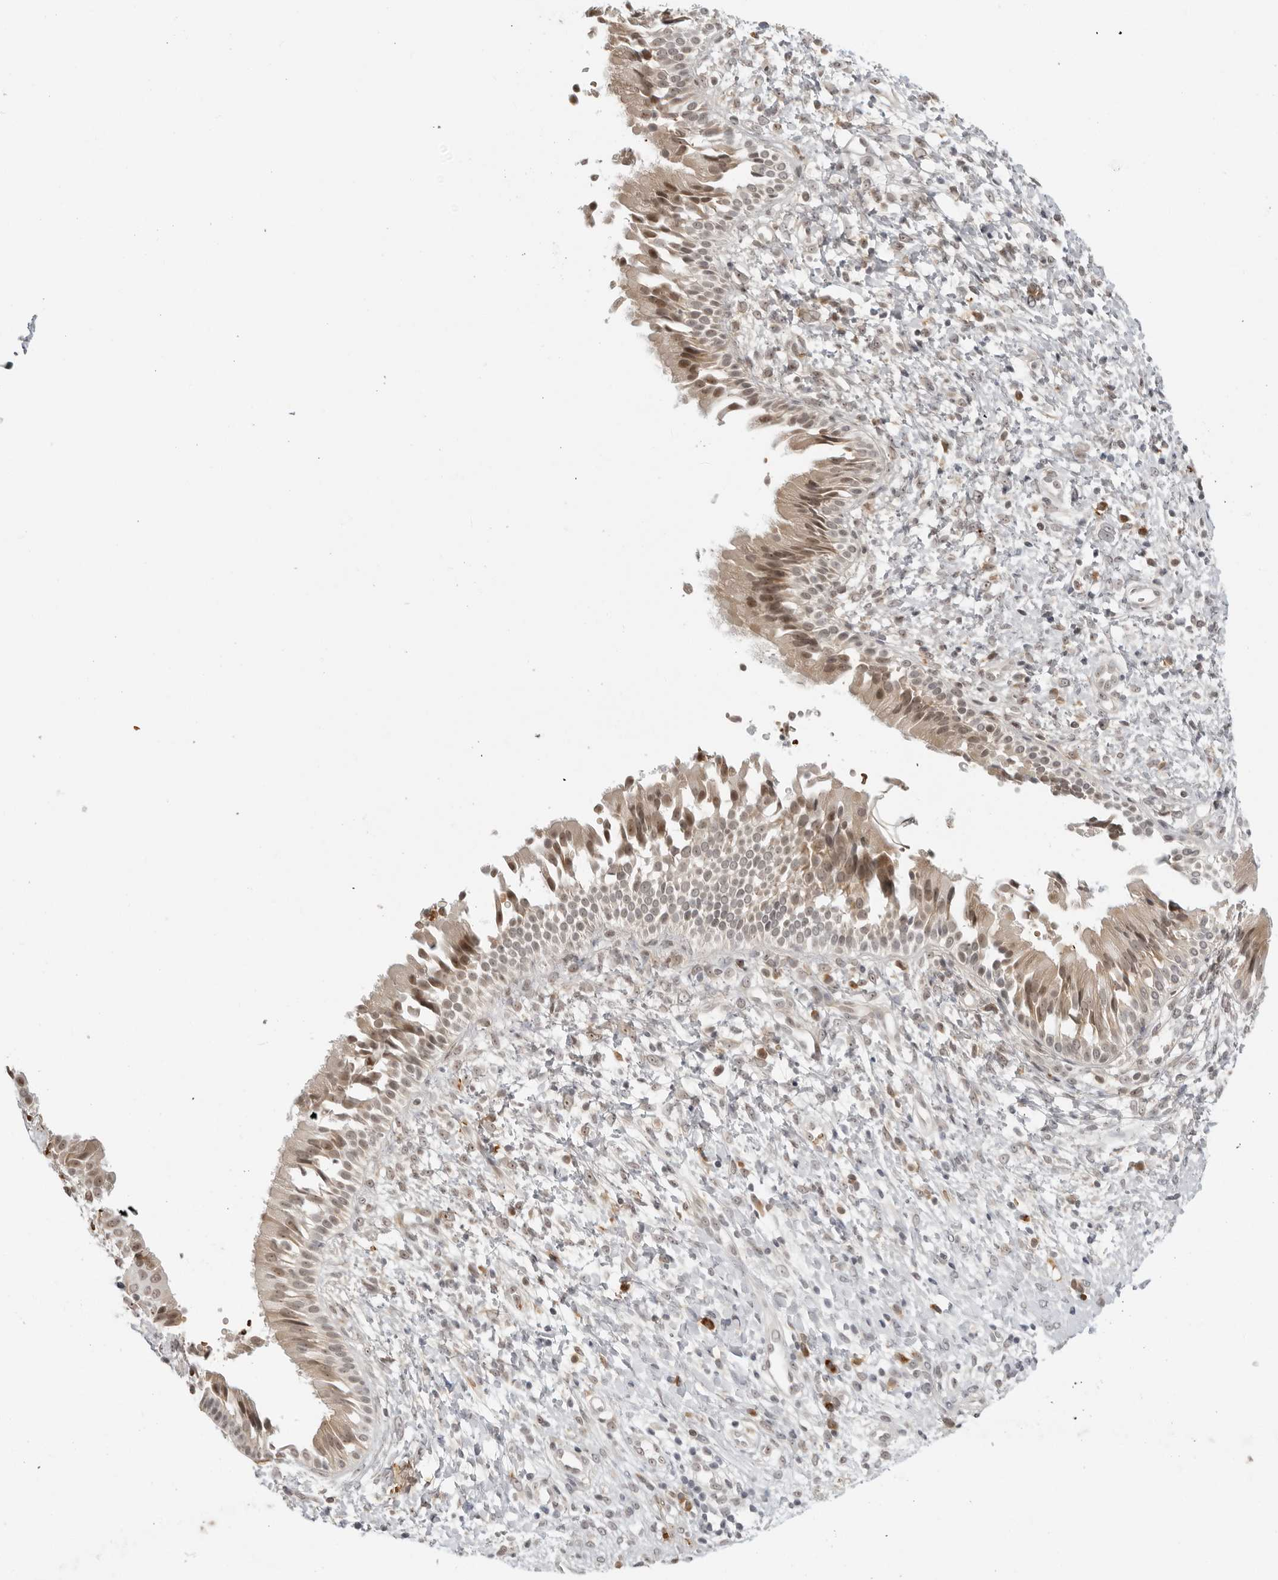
{"staining": {"intensity": "moderate", "quantity": ">75%", "location": "nuclear"}, "tissue": "nasopharynx", "cell_type": "Respiratory epithelial cells", "image_type": "normal", "snomed": [{"axis": "morphology", "description": "Normal tissue, NOS"}, {"axis": "topography", "description": "Nasopharynx"}], "caption": "Moderate nuclear protein staining is identified in about >75% of respiratory epithelial cells in nasopharynx. (Brightfield microscopy of DAB IHC at high magnification).", "gene": "SUGCT", "patient": {"sex": "male", "age": 22}}